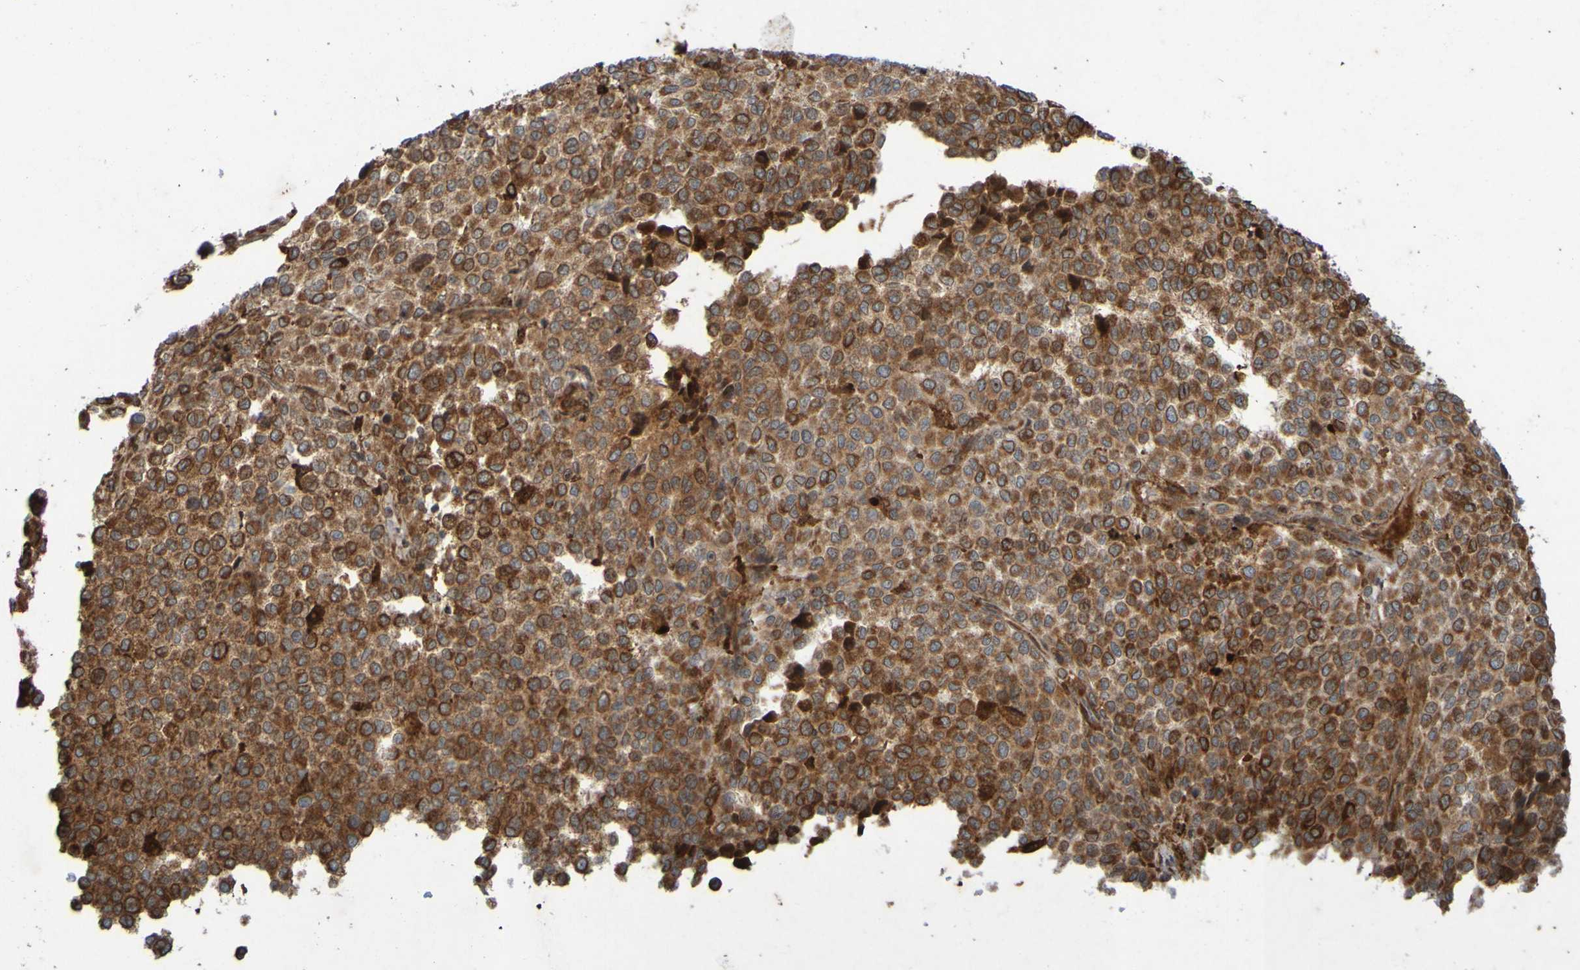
{"staining": {"intensity": "moderate", "quantity": ">75%", "location": "cytoplasmic/membranous"}, "tissue": "melanoma", "cell_type": "Tumor cells", "image_type": "cancer", "snomed": [{"axis": "morphology", "description": "Malignant melanoma, Metastatic site"}, {"axis": "topography", "description": "Pancreas"}], "caption": "About >75% of tumor cells in human melanoma show moderate cytoplasmic/membranous protein positivity as visualized by brown immunohistochemical staining.", "gene": "GUCY1A1", "patient": {"sex": "female", "age": 30}}